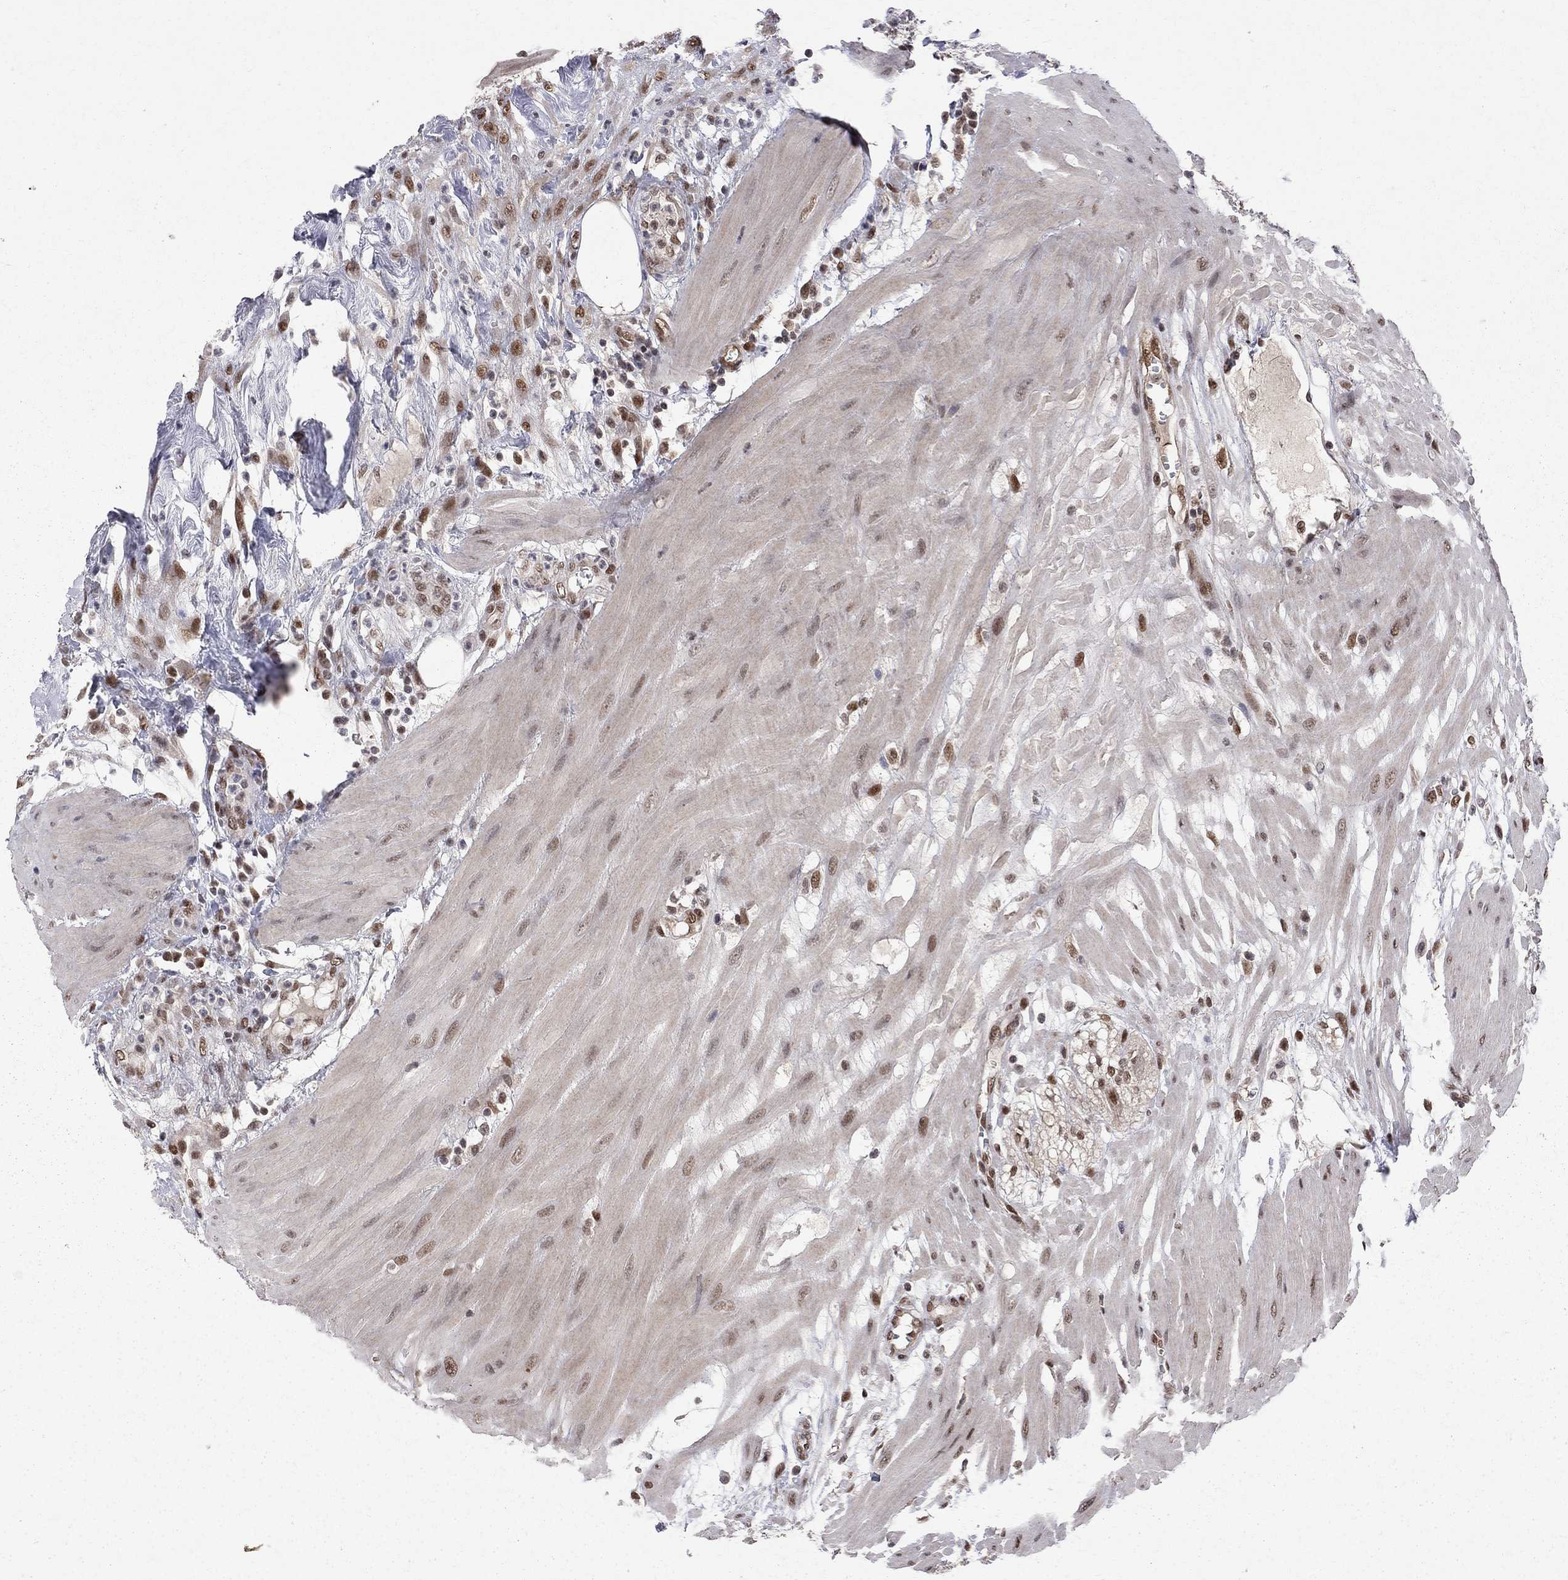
{"staining": {"intensity": "strong", "quantity": "25%-75%", "location": "nuclear"}, "tissue": "colon", "cell_type": "Endothelial cells", "image_type": "normal", "snomed": [{"axis": "morphology", "description": "Normal tissue, NOS"}, {"axis": "morphology", "description": "Adenocarcinoma, NOS"}, {"axis": "topography", "description": "Colon"}], "caption": "A histopathology image of colon stained for a protein shows strong nuclear brown staining in endothelial cells.", "gene": "SAP30L", "patient": {"sex": "male", "age": 65}}